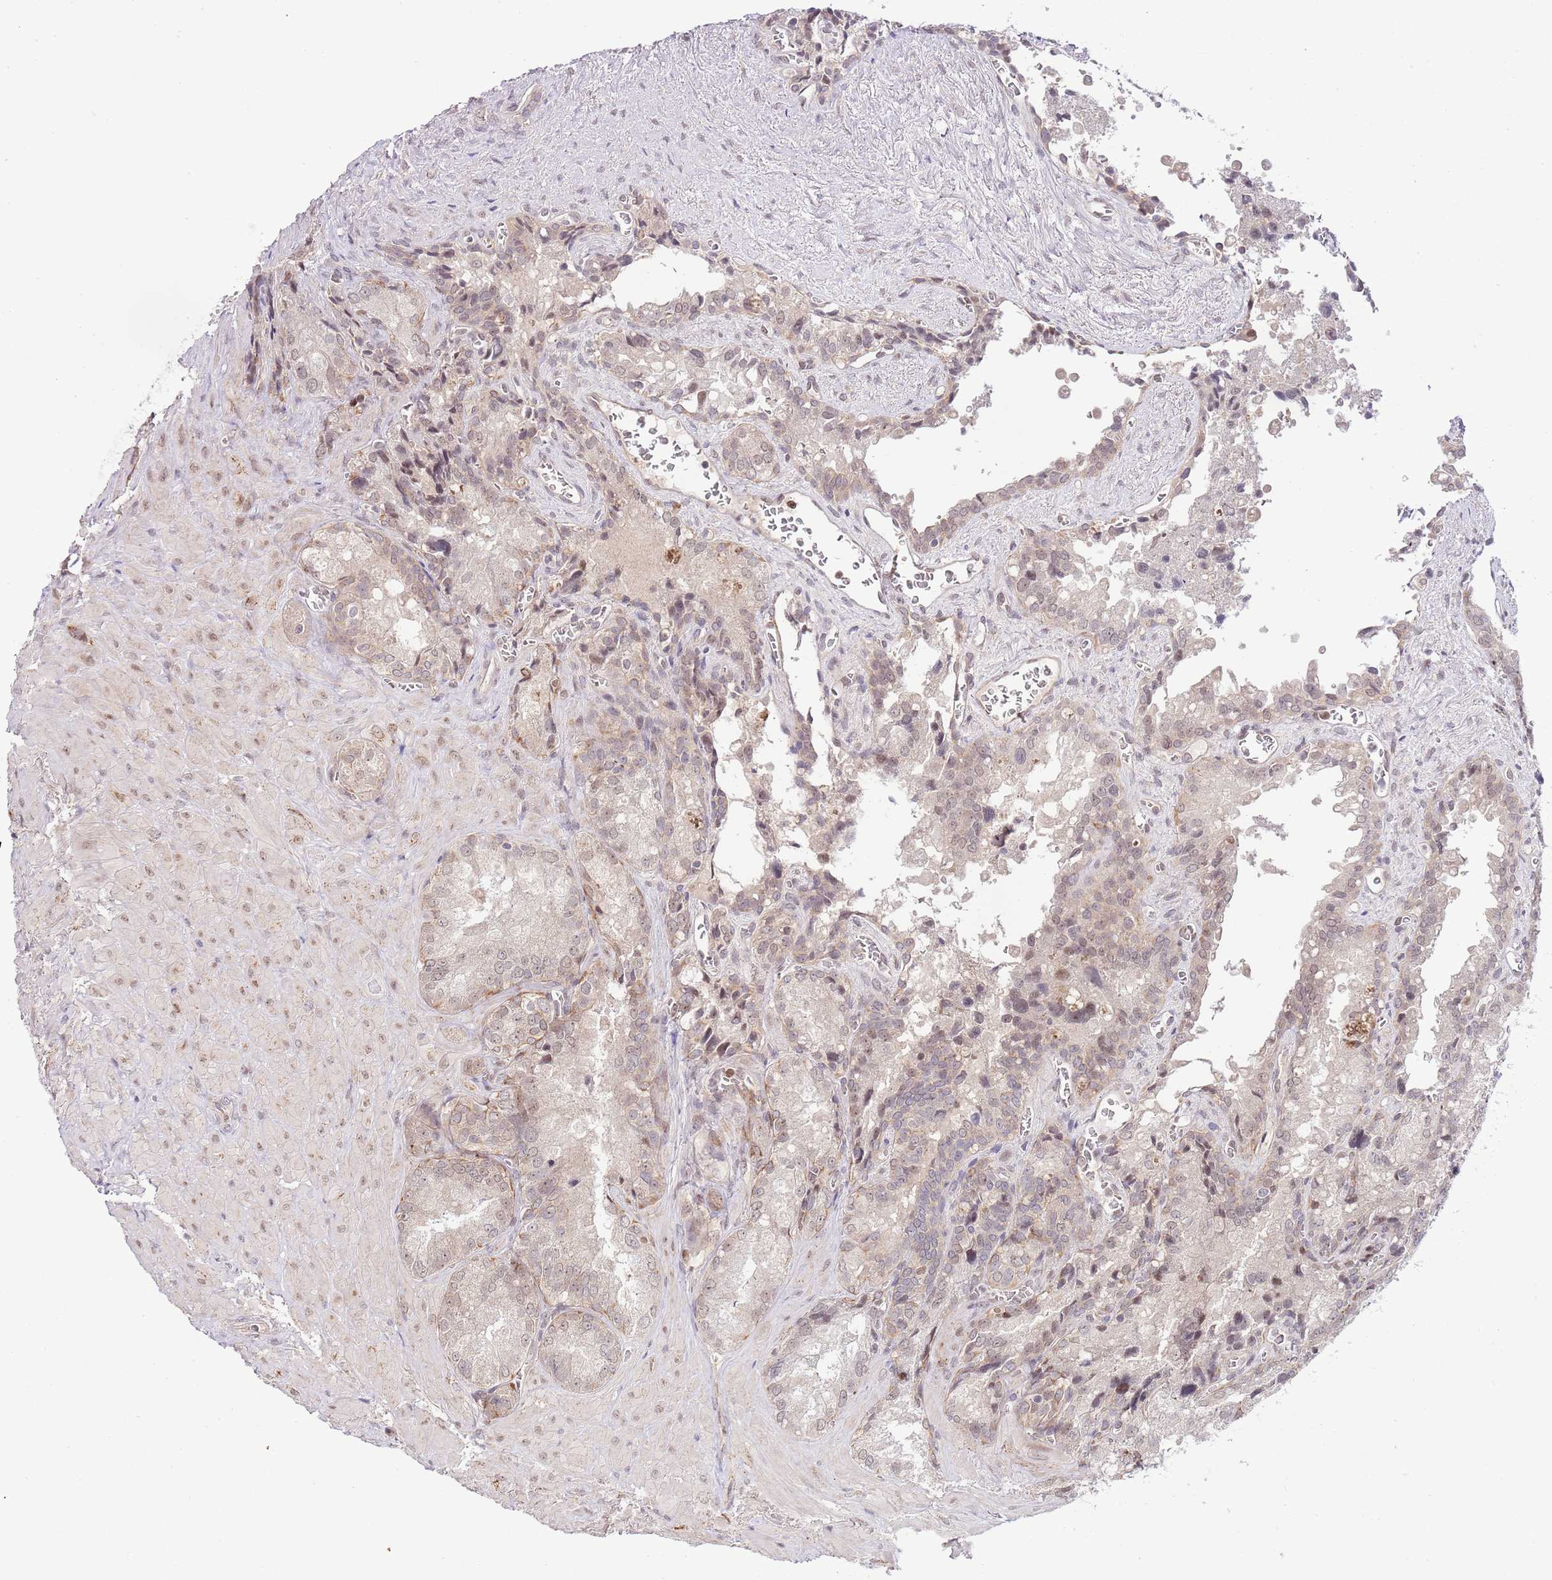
{"staining": {"intensity": "weak", "quantity": "<25%", "location": "cytoplasmic/membranous,nuclear"}, "tissue": "seminal vesicle", "cell_type": "Glandular cells", "image_type": "normal", "snomed": [{"axis": "morphology", "description": "Normal tissue, NOS"}, {"axis": "topography", "description": "Seminal veicle"}], "caption": "The histopathology image exhibits no staining of glandular cells in normal seminal vesicle. Nuclei are stained in blue.", "gene": "CHD1", "patient": {"sex": "male", "age": 62}}